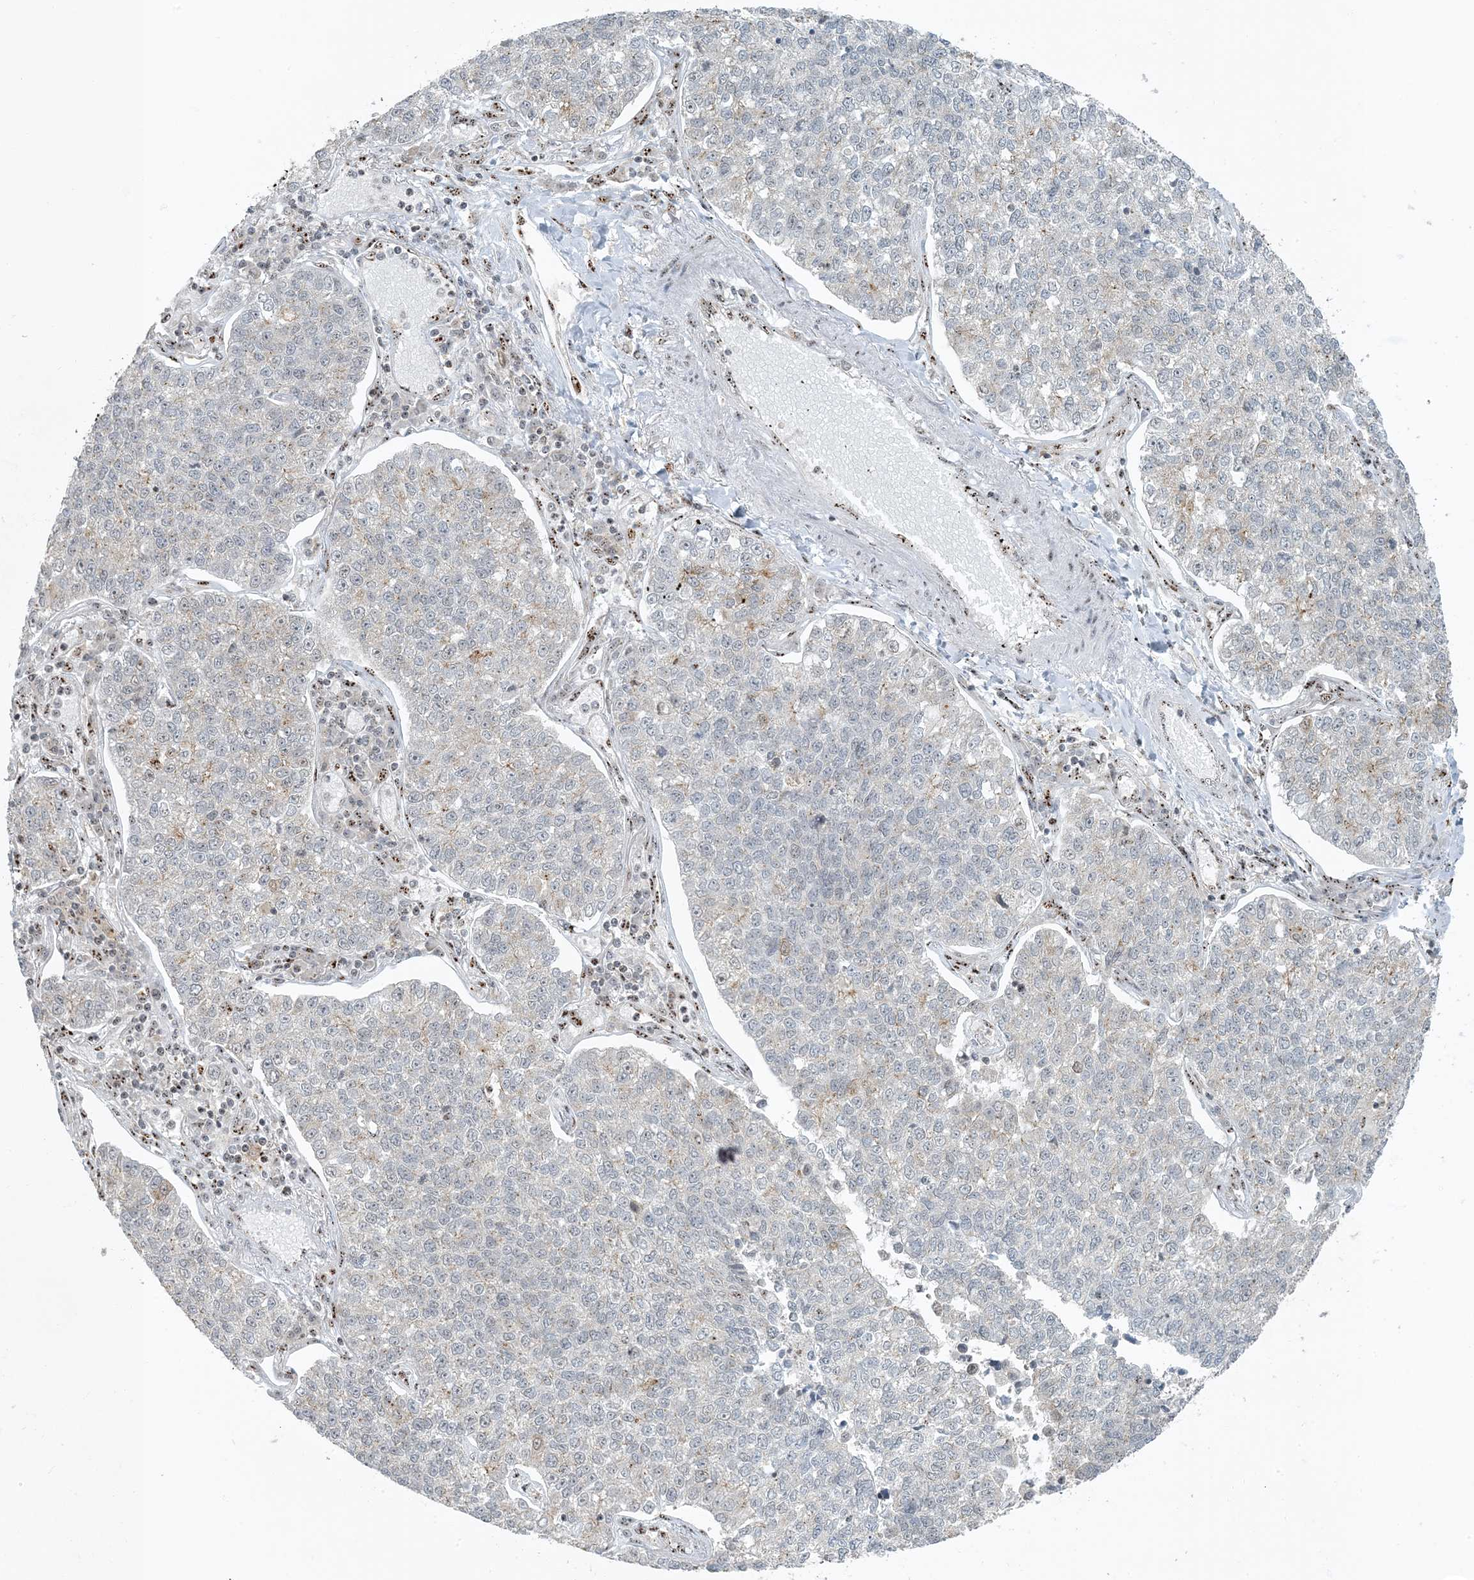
{"staining": {"intensity": "negative", "quantity": "none", "location": "none"}, "tissue": "lung cancer", "cell_type": "Tumor cells", "image_type": "cancer", "snomed": [{"axis": "morphology", "description": "Adenocarcinoma, NOS"}, {"axis": "topography", "description": "Lung"}], "caption": "Immunohistochemistry of adenocarcinoma (lung) demonstrates no staining in tumor cells.", "gene": "MBD1", "patient": {"sex": "male", "age": 49}}